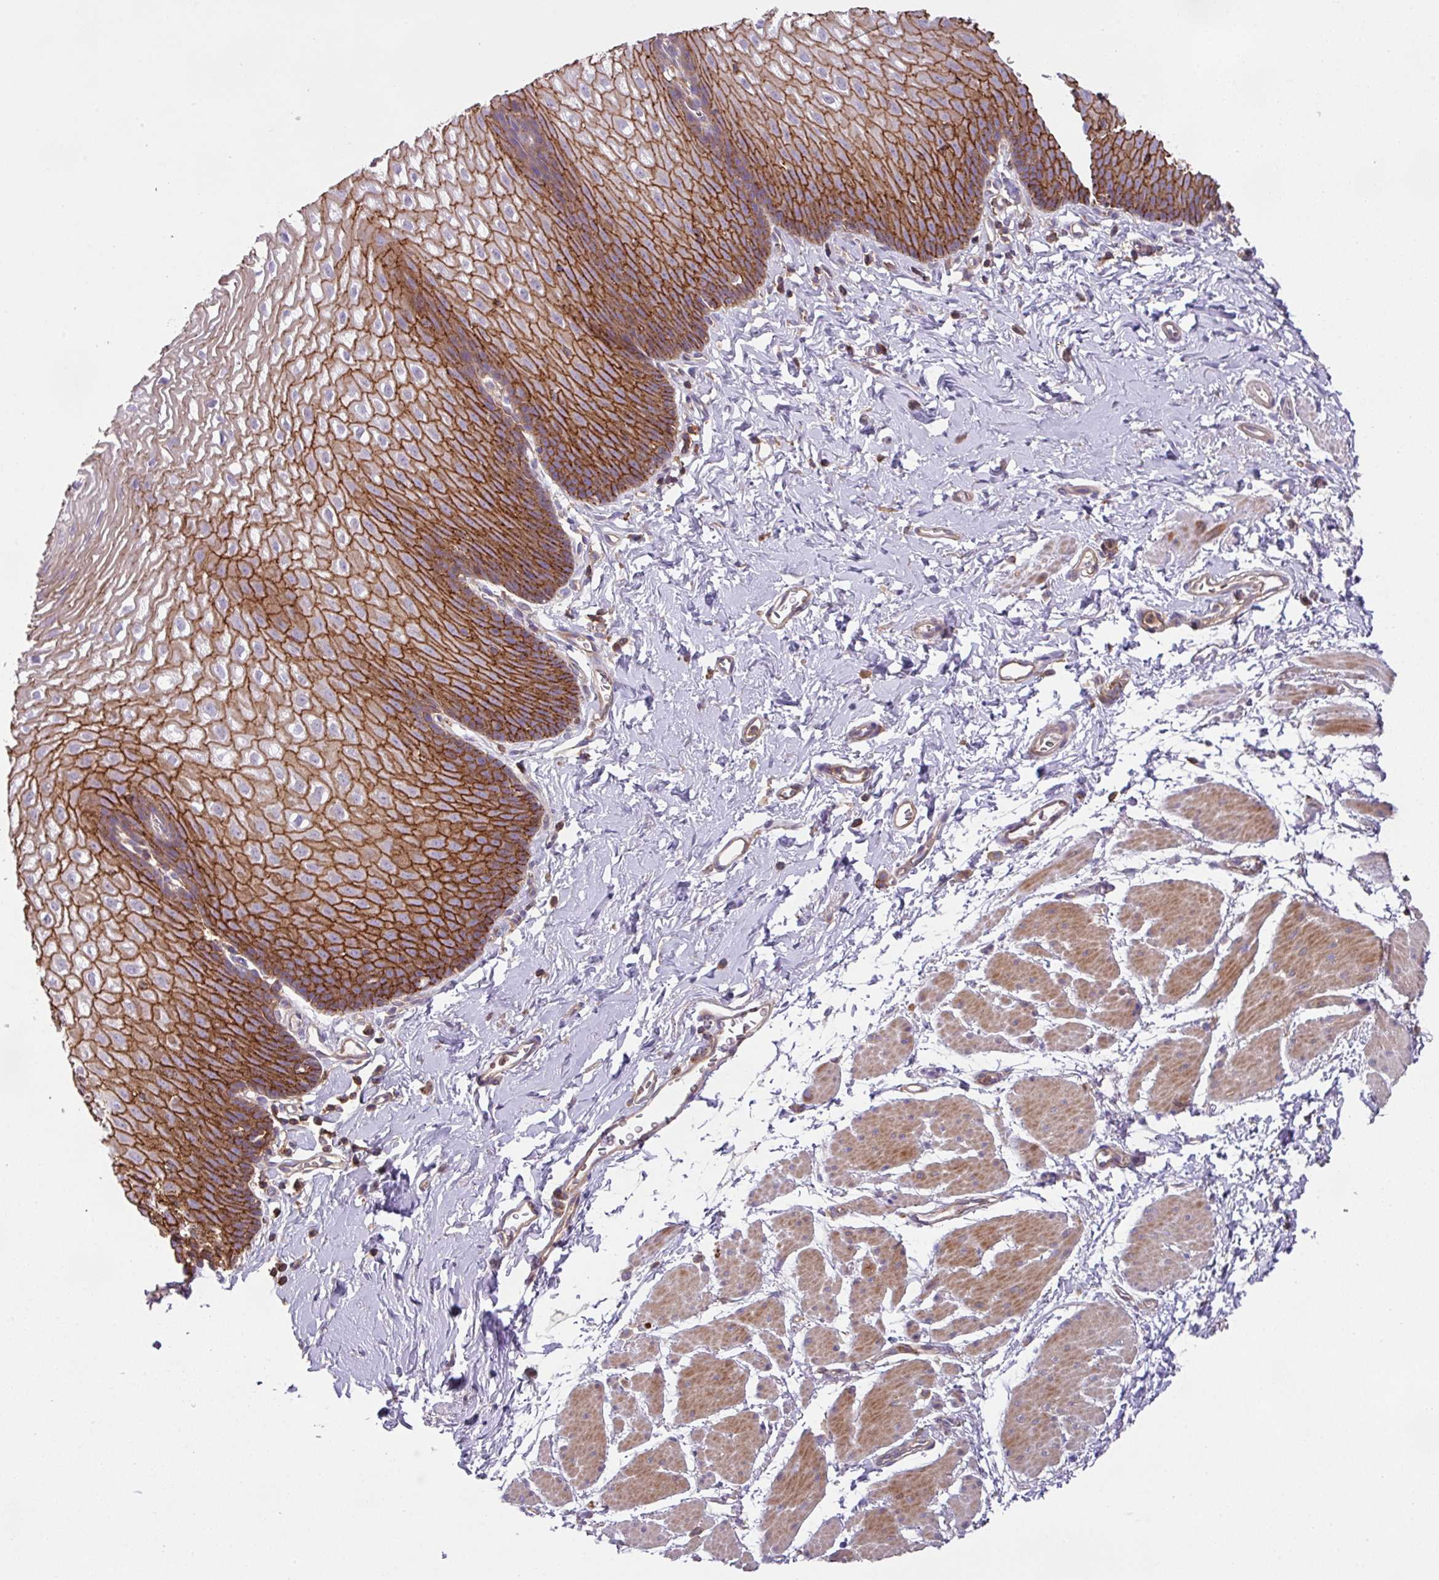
{"staining": {"intensity": "strong", "quantity": ">75%", "location": "cytoplasmic/membranous"}, "tissue": "esophagus", "cell_type": "Squamous epithelial cells", "image_type": "normal", "snomed": [{"axis": "morphology", "description": "Normal tissue, NOS"}, {"axis": "topography", "description": "Esophagus"}], "caption": "Esophagus was stained to show a protein in brown. There is high levels of strong cytoplasmic/membranous expression in approximately >75% of squamous epithelial cells. The staining is performed using DAB brown chromogen to label protein expression. The nuclei are counter-stained blue using hematoxylin.", "gene": "RIC1", "patient": {"sex": "male", "age": 70}}